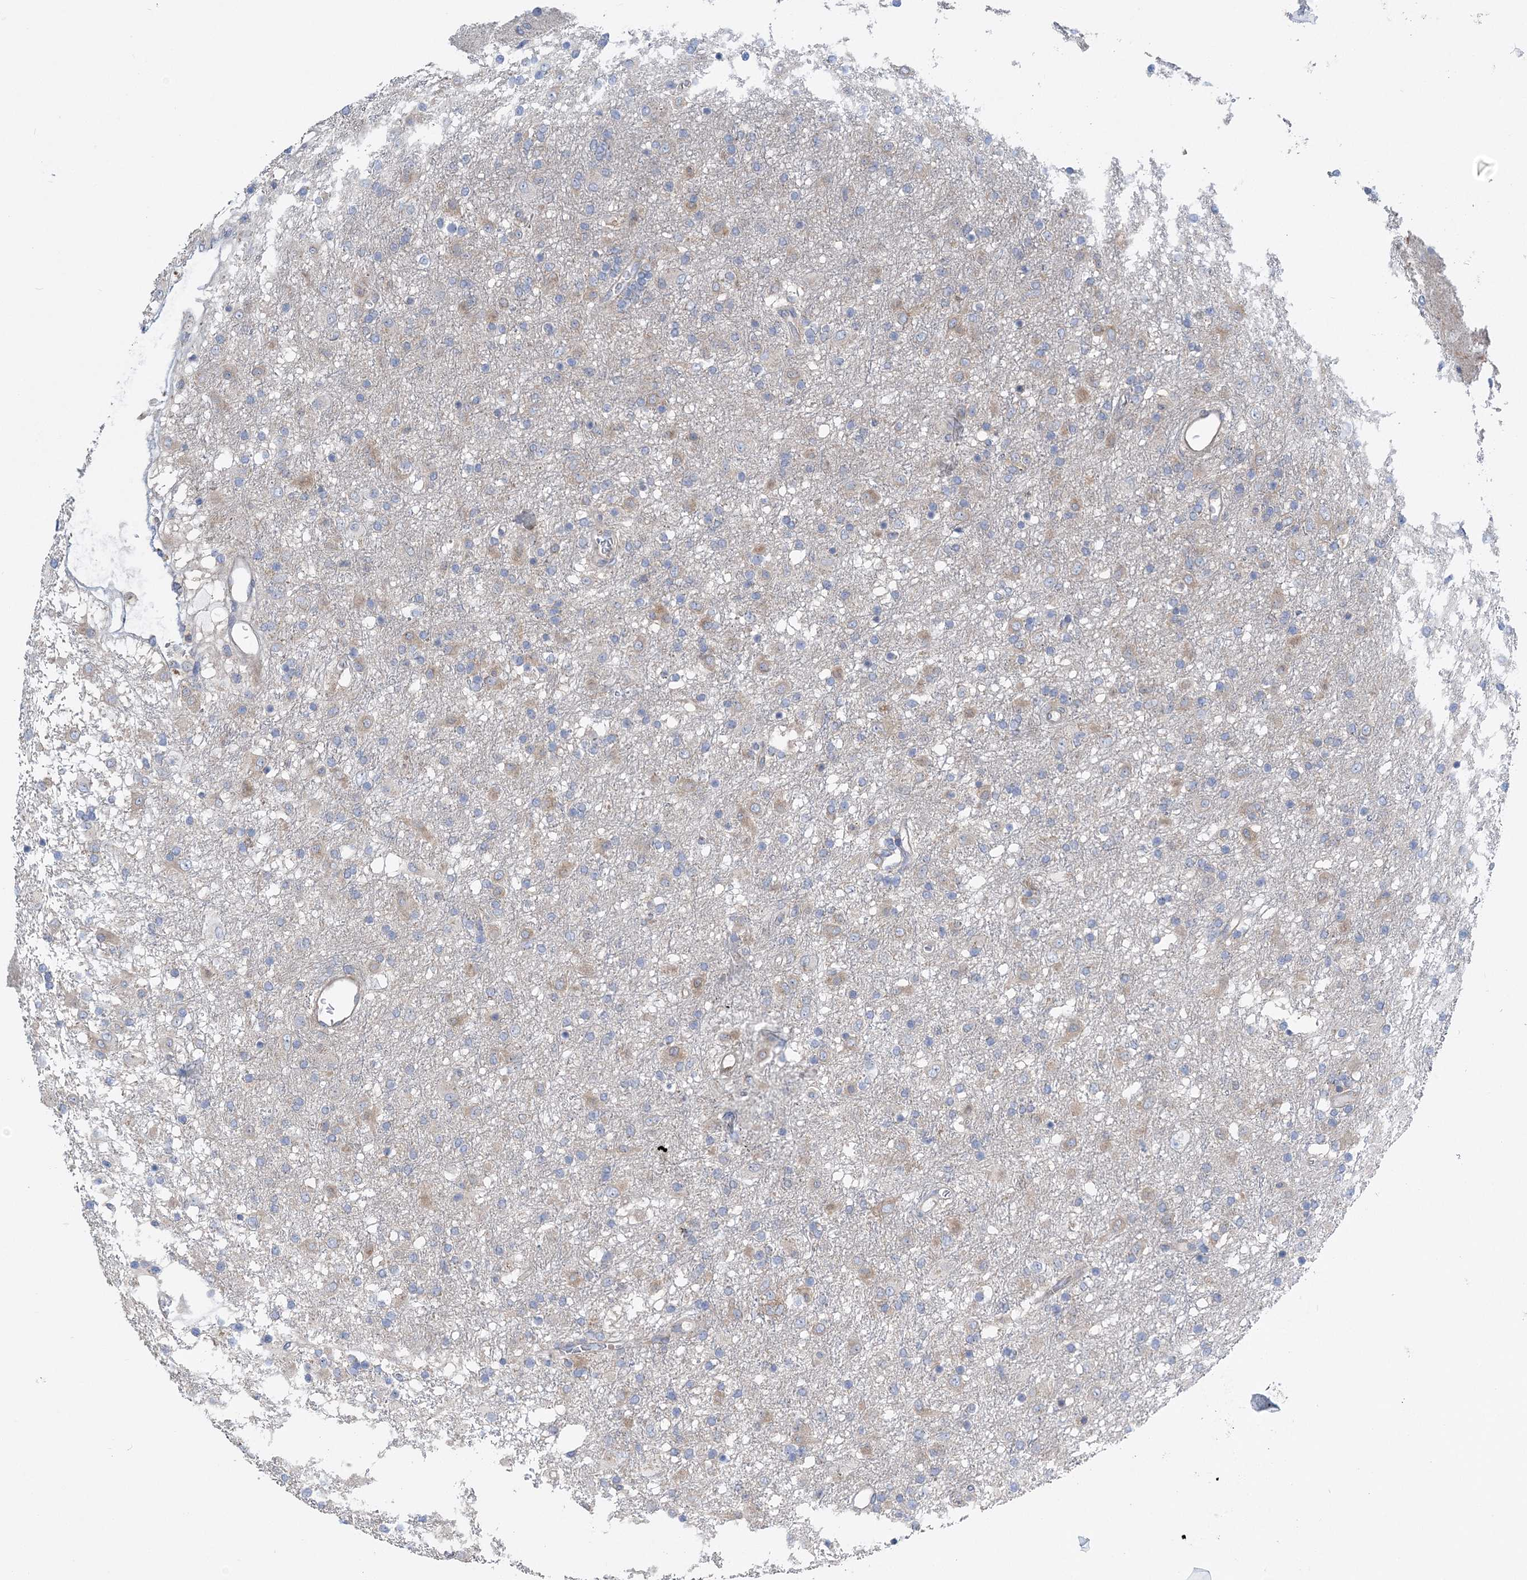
{"staining": {"intensity": "weak", "quantity": "<25%", "location": "cytoplasmic/membranous"}, "tissue": "glioma", "cell_type": "Tumor cells", "image_type": "cancer", "snomed": [{"axis": "morphology", "description": "Glioma, malignant, Low grade"}, {"axis": "topography", "description": "Brain"}], "caption": "The micrograph displays no significant staining in tumor cells of low-grade glioma (malignant).", "gene": "FAM114A2", "patient": {"sex": "male", "age": 65}}